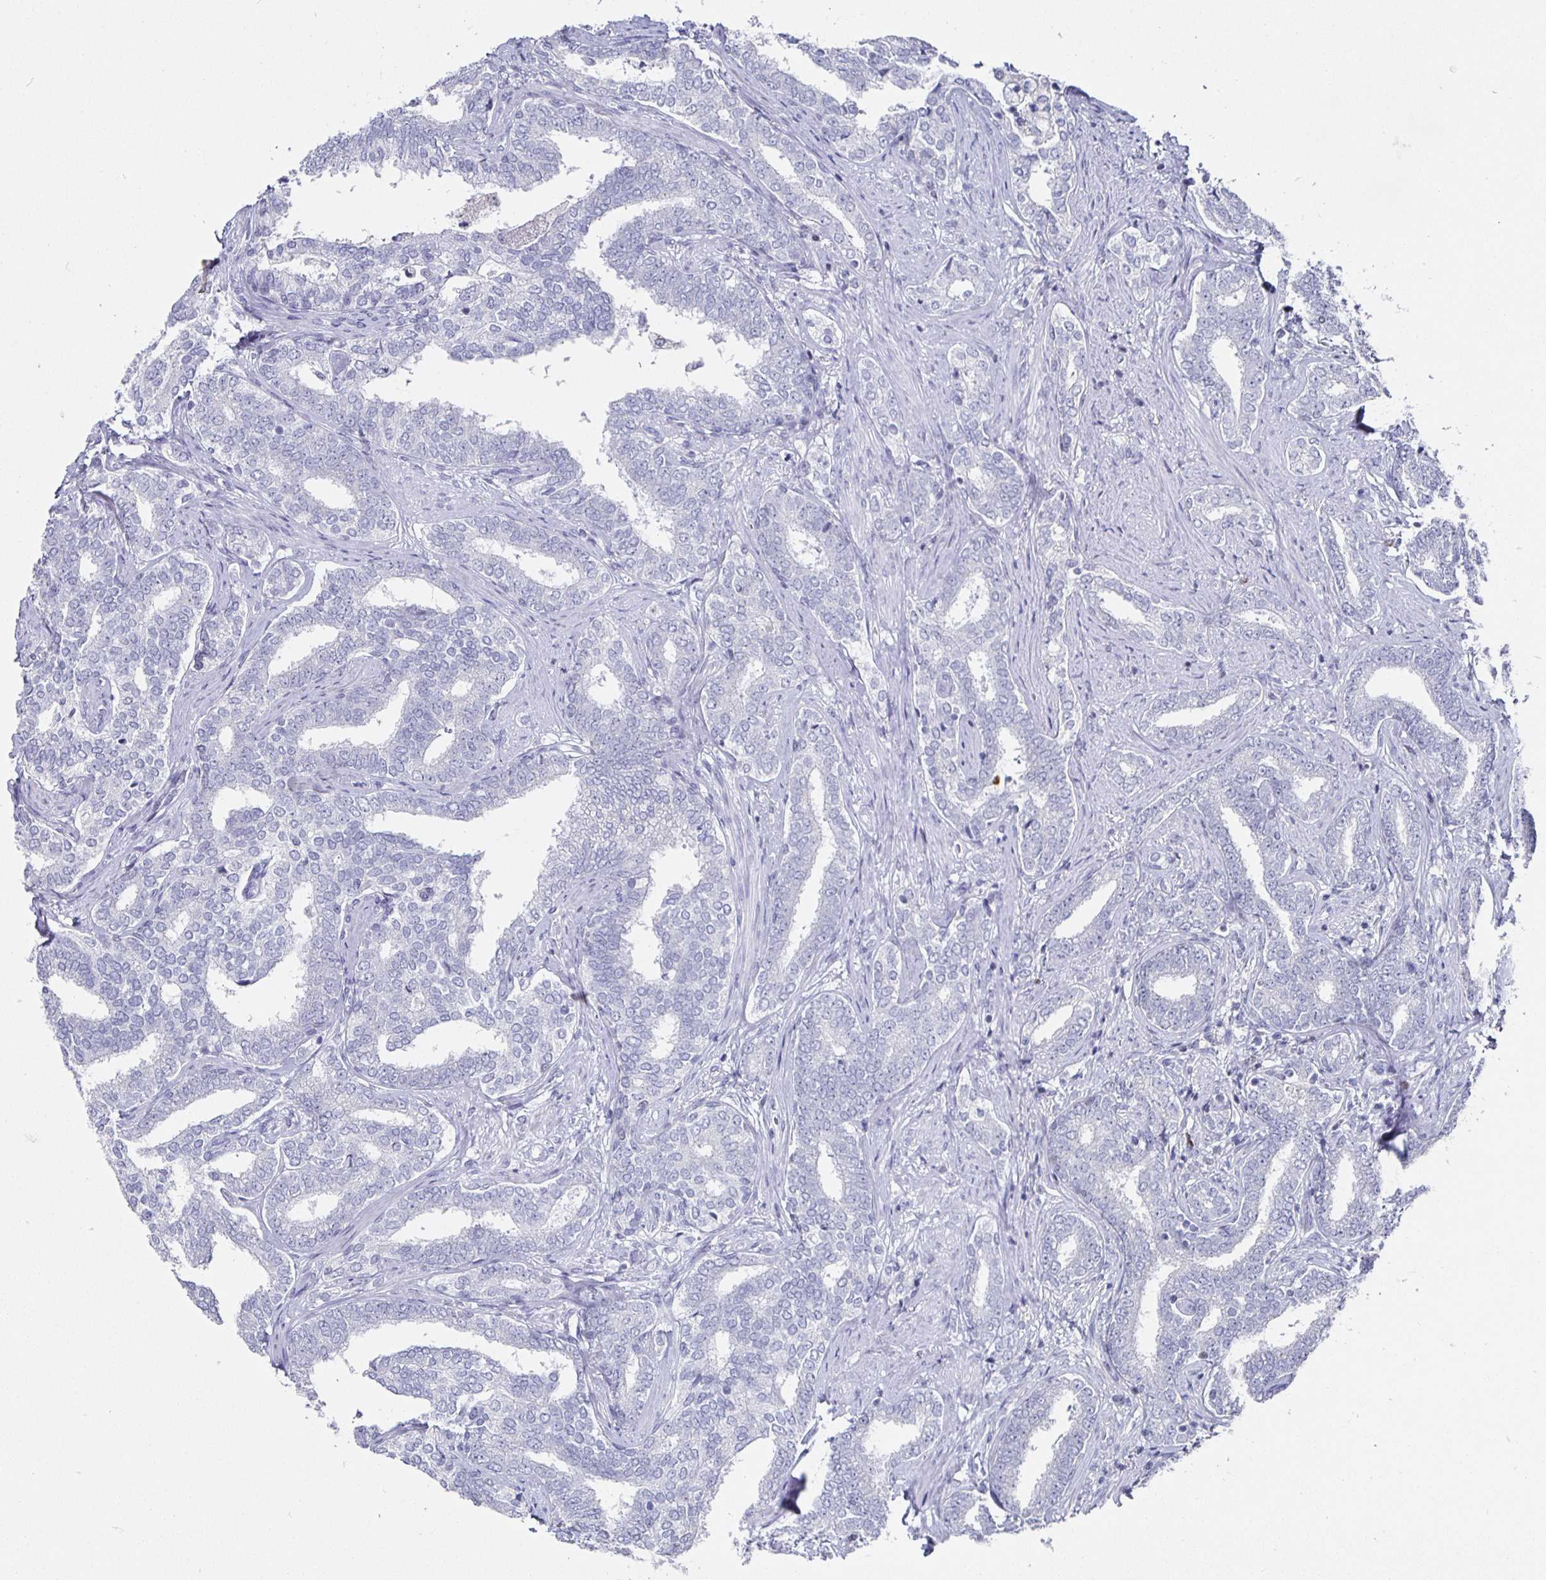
{"staining": {"intensity": "negative", "quantity": "none", "location": "none"}, "tissue": "prostate cancer", "cell_type": "Tumor cells", "image_type": "cancer", "snomed": [{"axis": "morphology", "description": "Adenocarcinoma, High grade"}, {"axis": "topography", "description": "Prostate"}], "caption": "Tumor cells are negative for protein expression in human prostate high-grade adenocarcinoma. The staining is performed using DAB brown chromogen with nuclei counter-stained in using hematoxylin.", "gene": "RUNX2", "patient": {"sex": "male", "age": 72}}